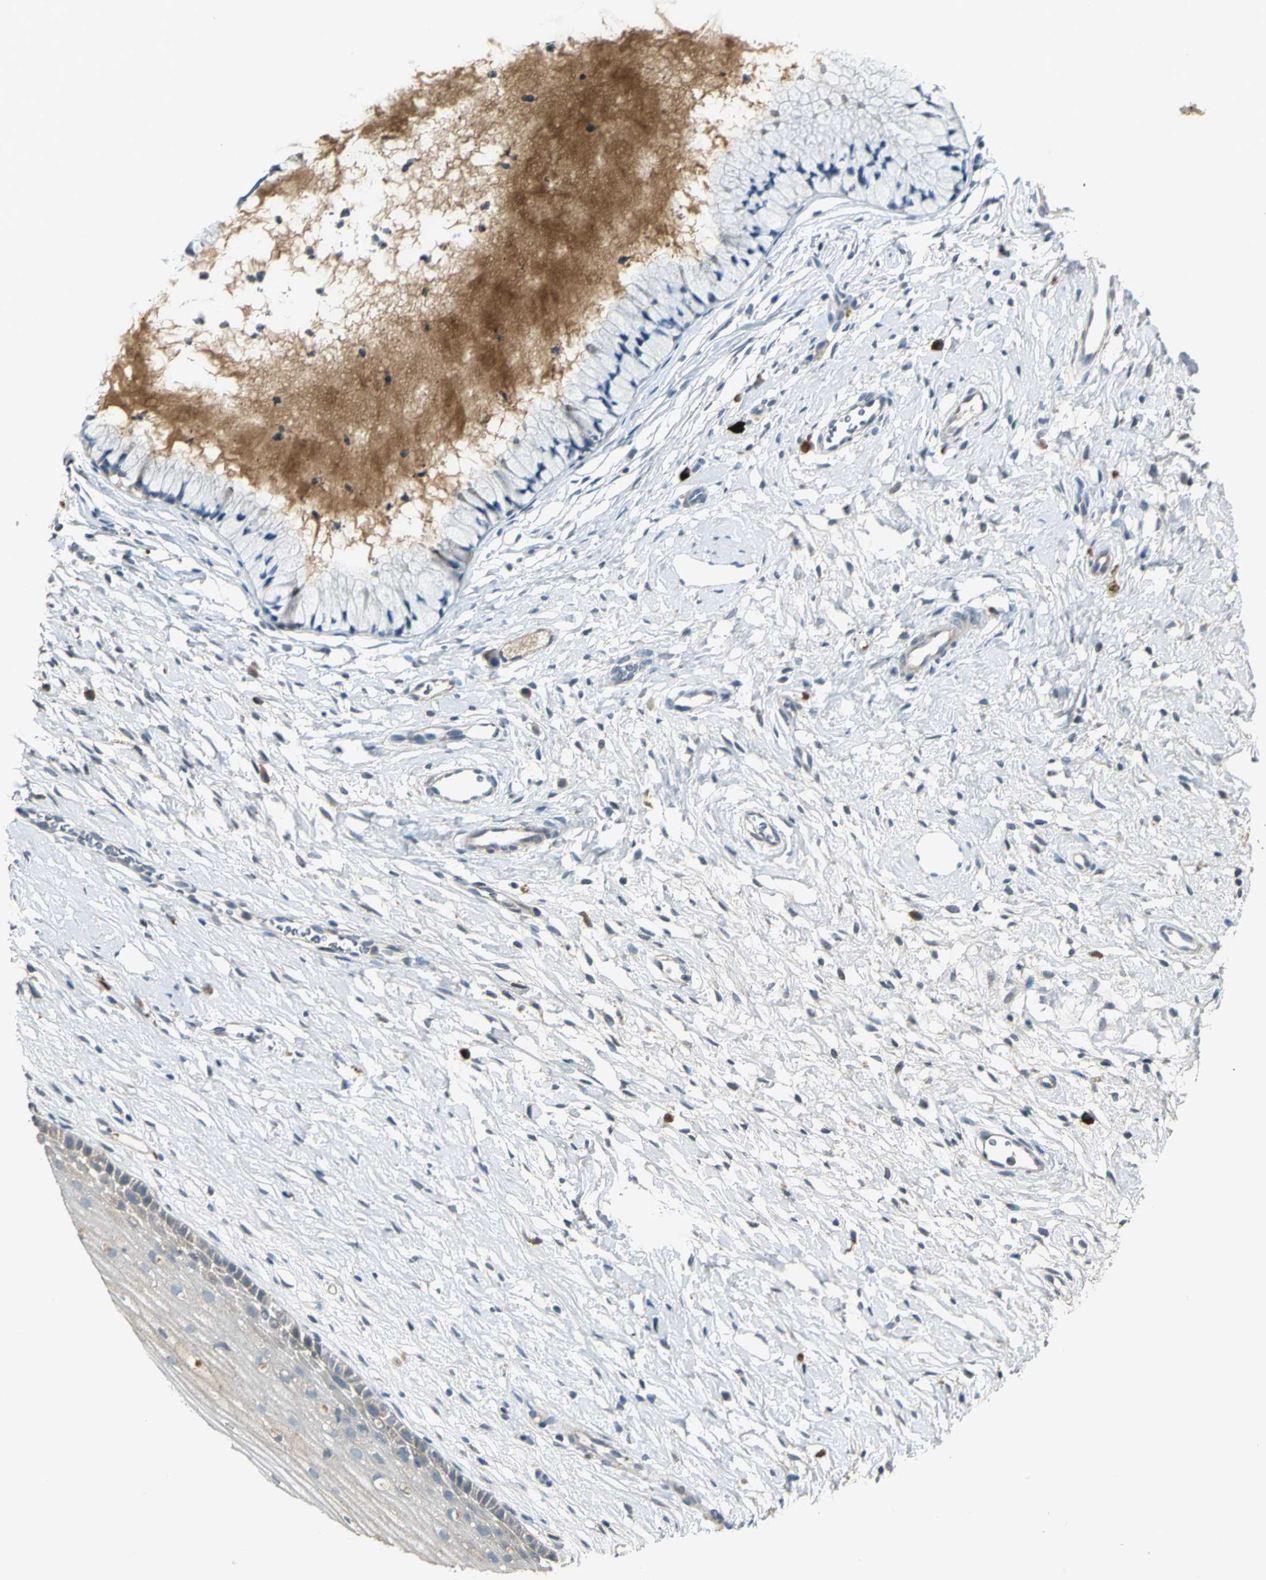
{"staining": {"intensity": "weak", "quantity": "<25%", "location": "cytoplasmic/membranous"}, "tissue": "cervix", "cell_type": "Glandular cells", "image_type": "normal", "snomed": [{"axis": "morphology", "description": "Normal tissue, NOS"}, {"axis": "topography", "description": "Cervix"}], "caption": "Immunohistochemistry of benign human cervix exhibits no expression in glandular cells.", "gene": "PROC", "patient": {"sex": "female", "age": 46}}